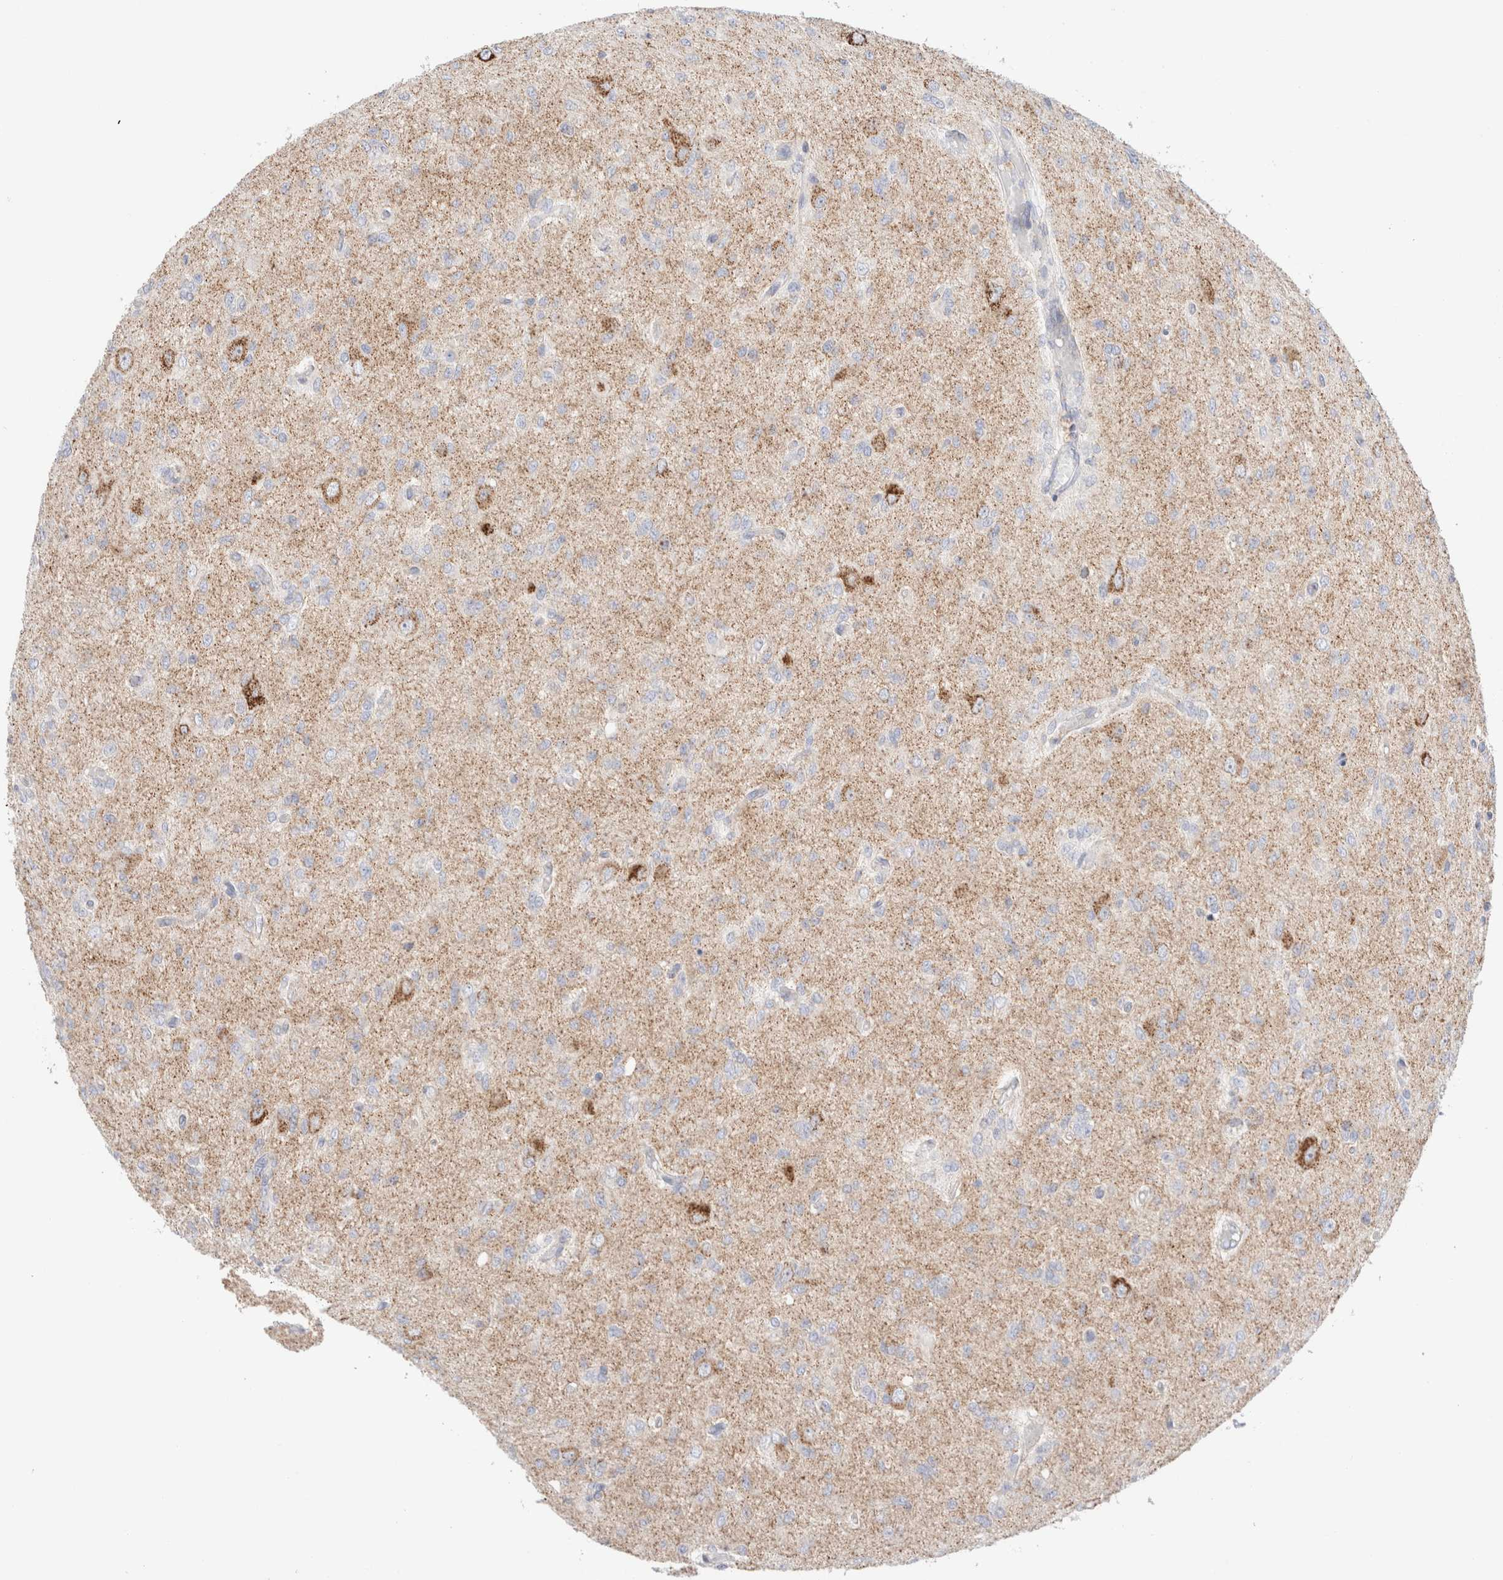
{"staining": {"intensity": "negative", "quantity": "none", "location": "none"}, "tissue": "glioma", "cell_type": "Tumor cells", "image_type": "cancer", "snomed": [{"axis": "morphology", "description": "Glioma, malignant, High grade"}, {"axis": "topography", "description": "Brain"}], "caption": "A photomicrograph of malignant glioma (high-grade) stained for a protein reveals no brown staining in tumor cells.", "gene": "ATP6V1C1", "patient": {"sex": "female", "age": 59}}